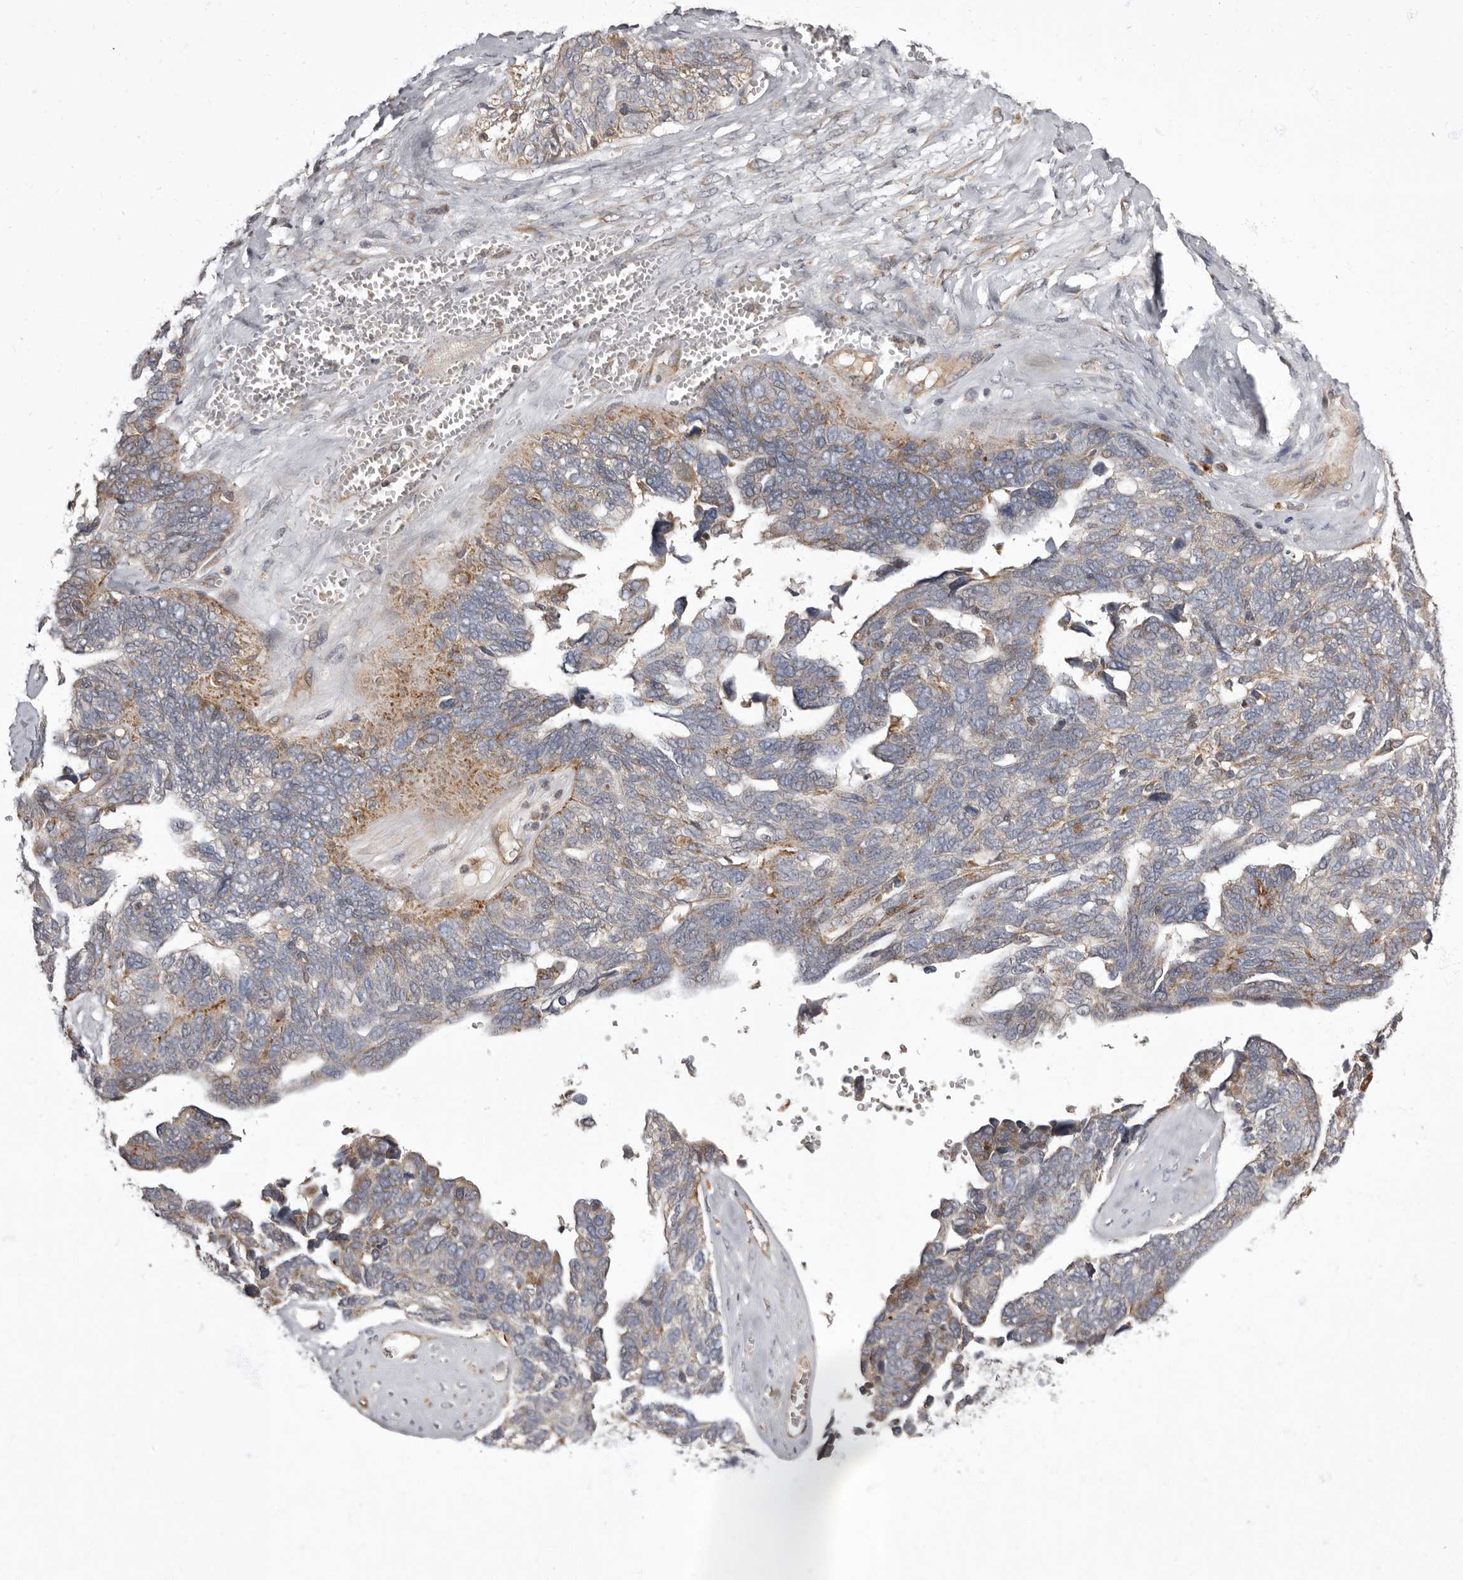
{"staining": {"intensity": "moderate", "quantity": "<25%", "location": "cytoplasmic/membranous"}, "tissue": "ovarian cancer", "cell_type": "Tumor cells", "image_type": "cancer", "snomed": [{"axis": "morphology", "description": "Cystadenocarcinoma, serous, NOS"}, {"axis": "topography", "description": "Ovary"}], "caption": "Immunohistochemistry histopathology image of human ovarian cancer (serous cystadenocarcinoma) stained for a protein (brown), which exhibits low levels of moderate cytoplasmic/membranous positivity in about <25% of tumor cells.", "gene": "ADCY2", "patient": {"sex": "female", "age": 79}}